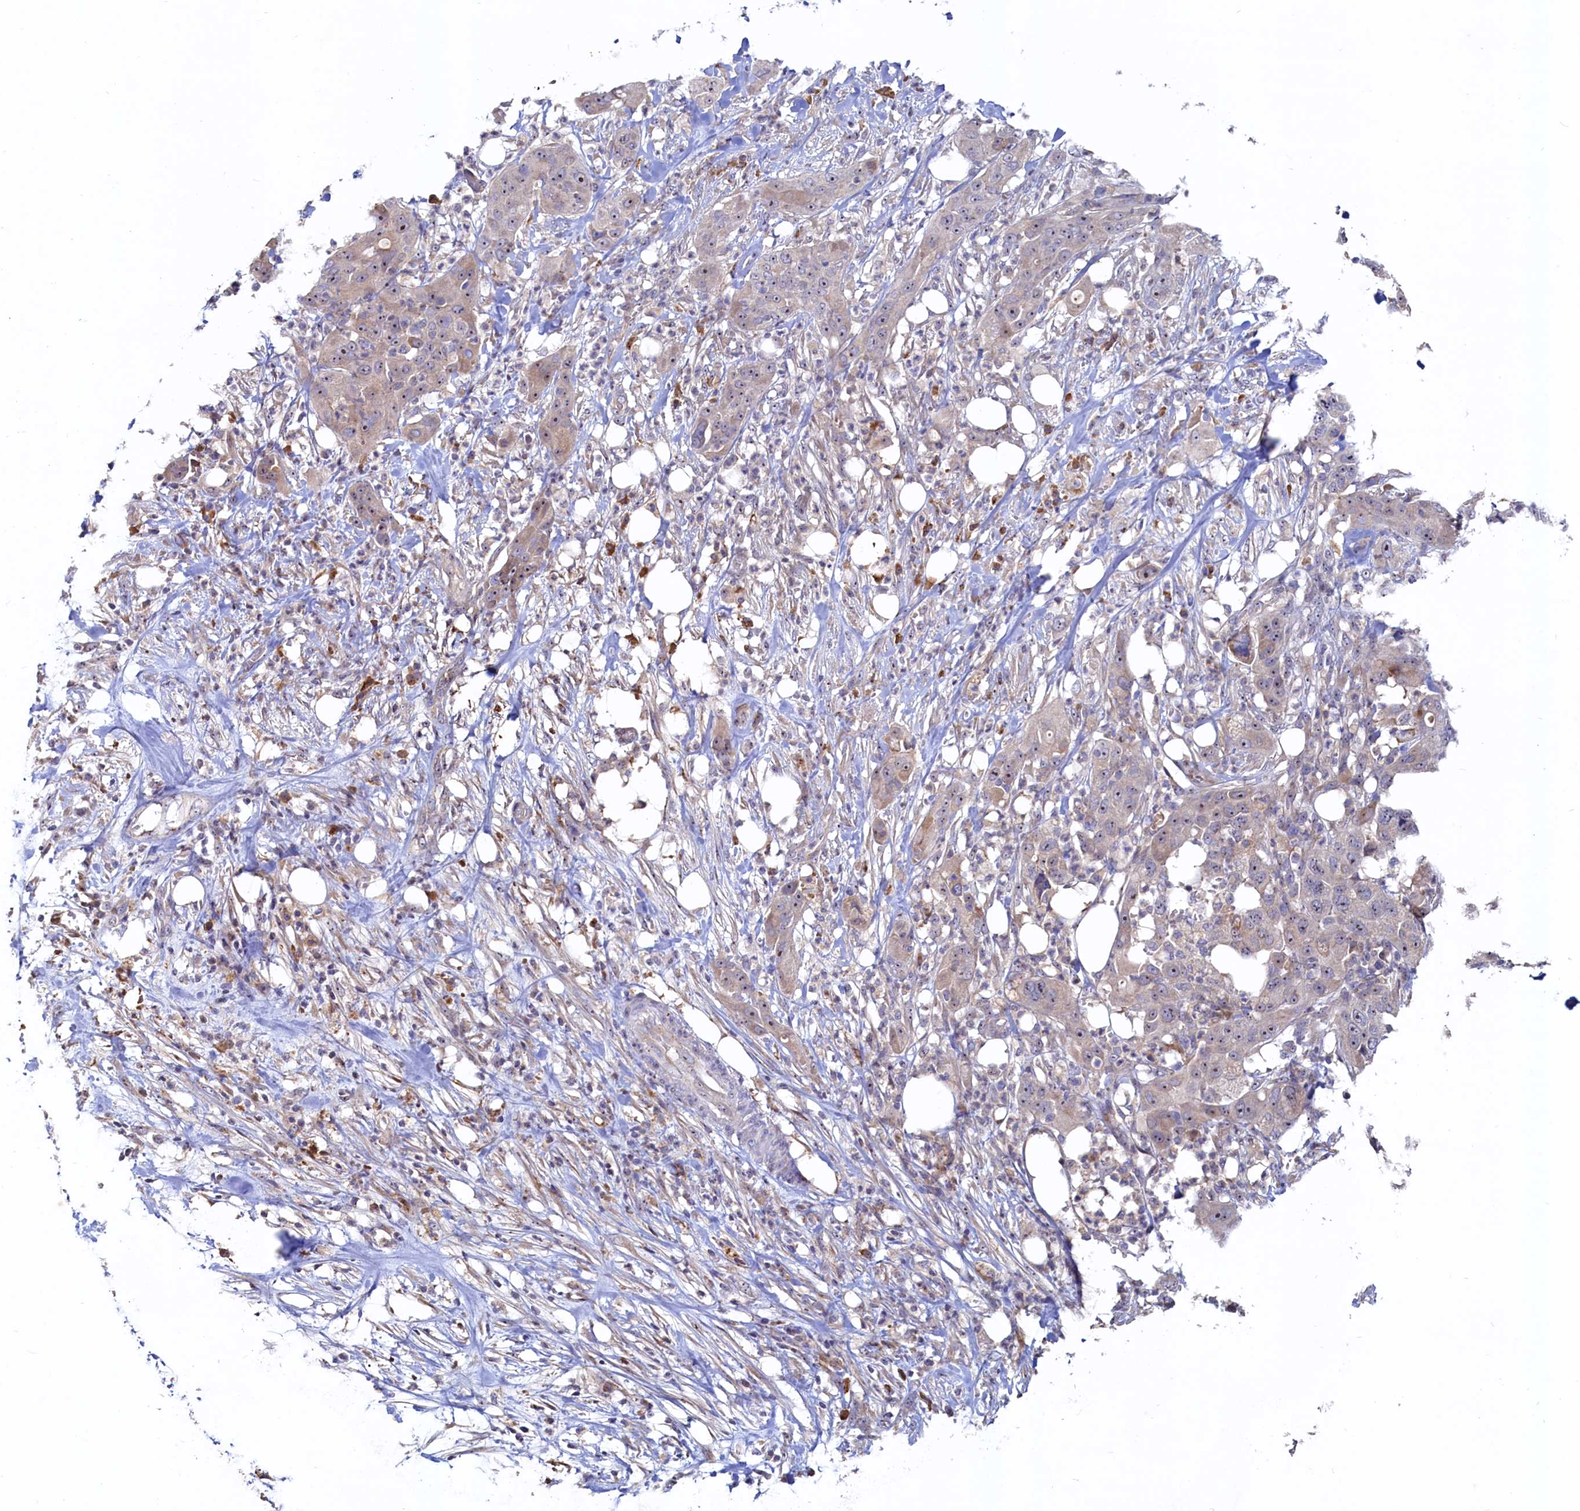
{"staining": {"intensity": "moderate", "quantity": "<25%", "location": "nuclear"}, "tissue": "pancreatic cancer", "cell_type": "Tumor cells", "image_type": "cancer", "snomed": [{"axis": "morphology", "description": "Adenocarcinoma, NOS"}, {"axis": "topography", "description": "Pancreas"}], "caption": "Immunohistochemistry photomicrograph of adenocarcinoma (pancreatic) stained for a protein (brown), which reveals low levels of moderate nuclear staining in about <25% of tumor cells.", "gene": "RGS7BP", "patient": {"sex": "female", "age": 78}}